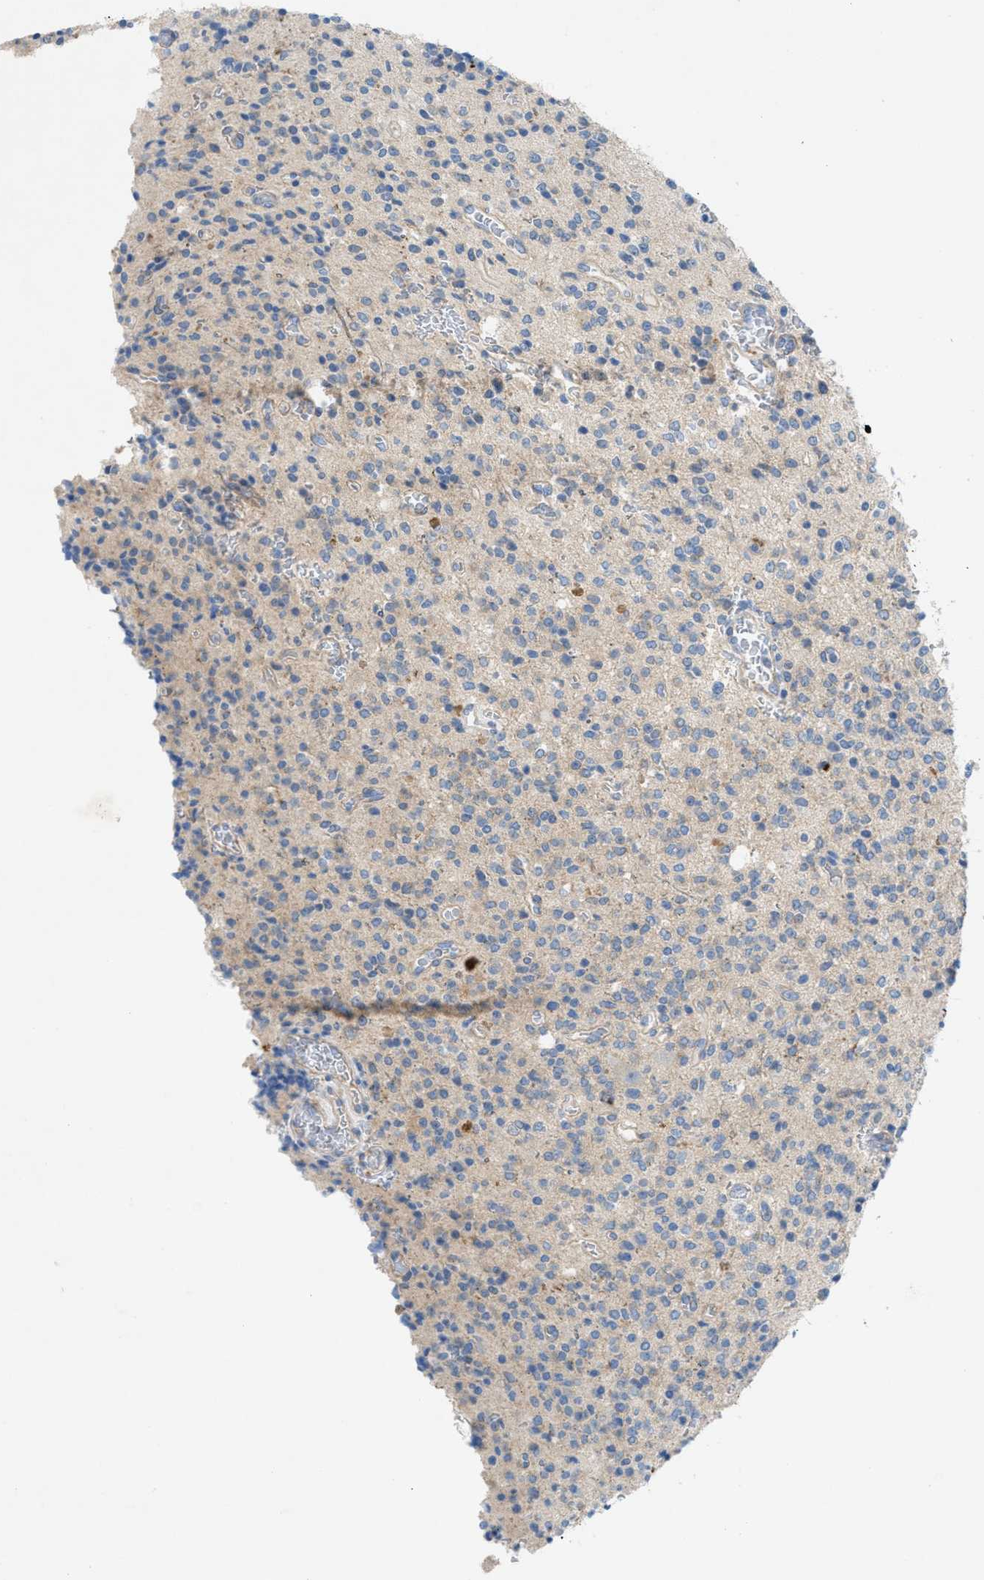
{"staining": {"intensity": "weak", "quantity": "<25%", "location": "cytoplasmic/membranous"}, "tissue": "glioma", "cell_type": "Tumor cells", "image_type": "cancer", "snomed": [{"axis": "morphology", "description": "Glioma, malignant, High grade"}, {"axis": "topography", "description": "Brain"}], "caption": "Immunohistochemistry (IHC) micrograph of human glioma stained for a protein (brown), which shows no positivity in tumor cells.", "gene": "CMTM1", "patient": {"sex": "male", "age": 34}}